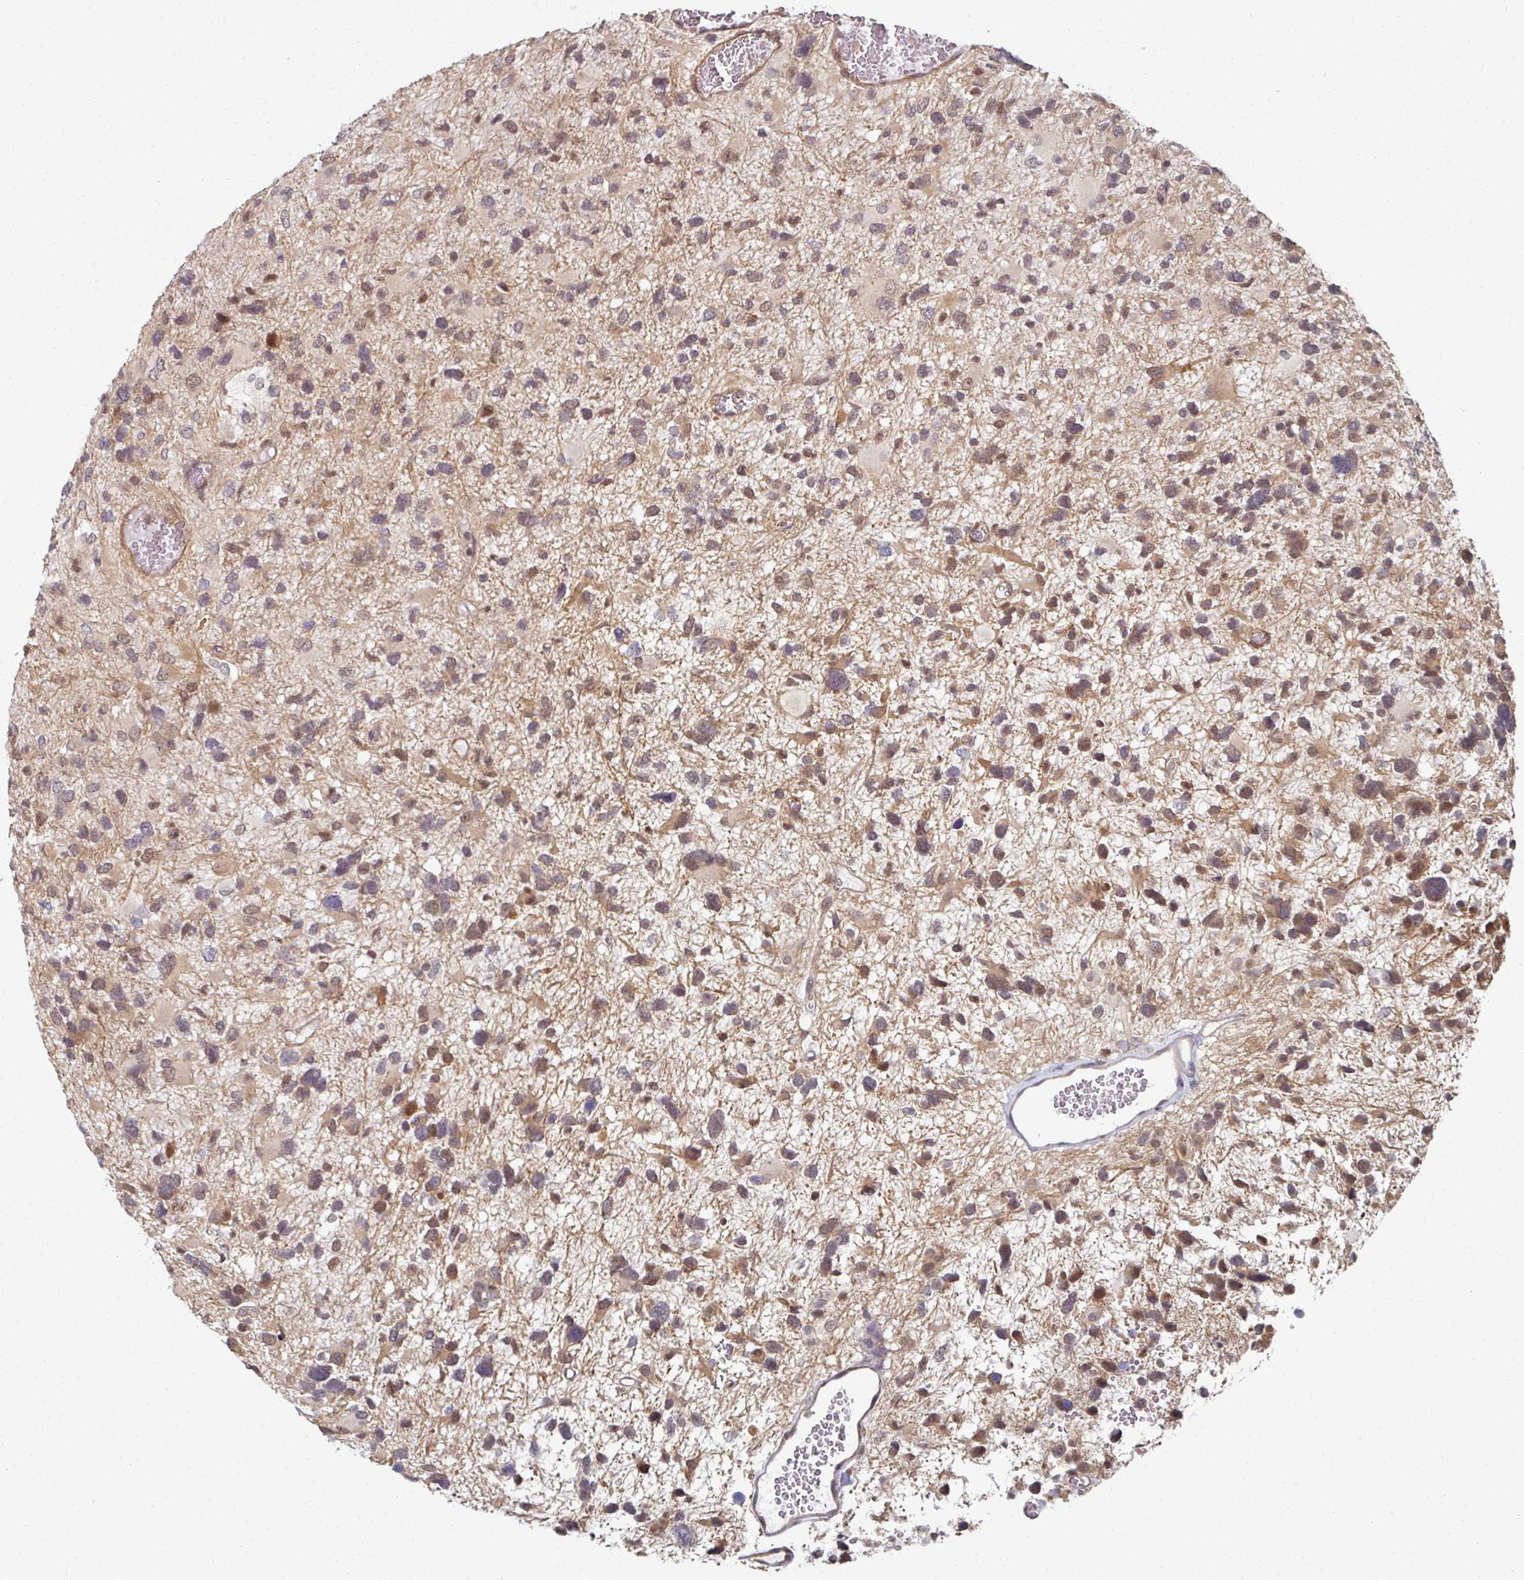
{"staining": {"intensity": "moderate", "quantity": "25%-75%", "location": "cytoplasmic/membranous,nuclear"}, "tissue": "glioma", "cell_type": "Tumor cells", "image_type": "cancer", "snomed": [{"axis": "morphology", "description": "Glioma, malignant, High grade"}, {"axis": "topography", "description": "Brain"}], "caption": "This is an image of immunohistochemistry staining of malignant high-grade glioma, which shows moderate staining in the cytoplasmic/membranous and nuclear of tumor cells.", "gene": "PSME3IP1", "patient": {"sex": "female", "age": 11}}